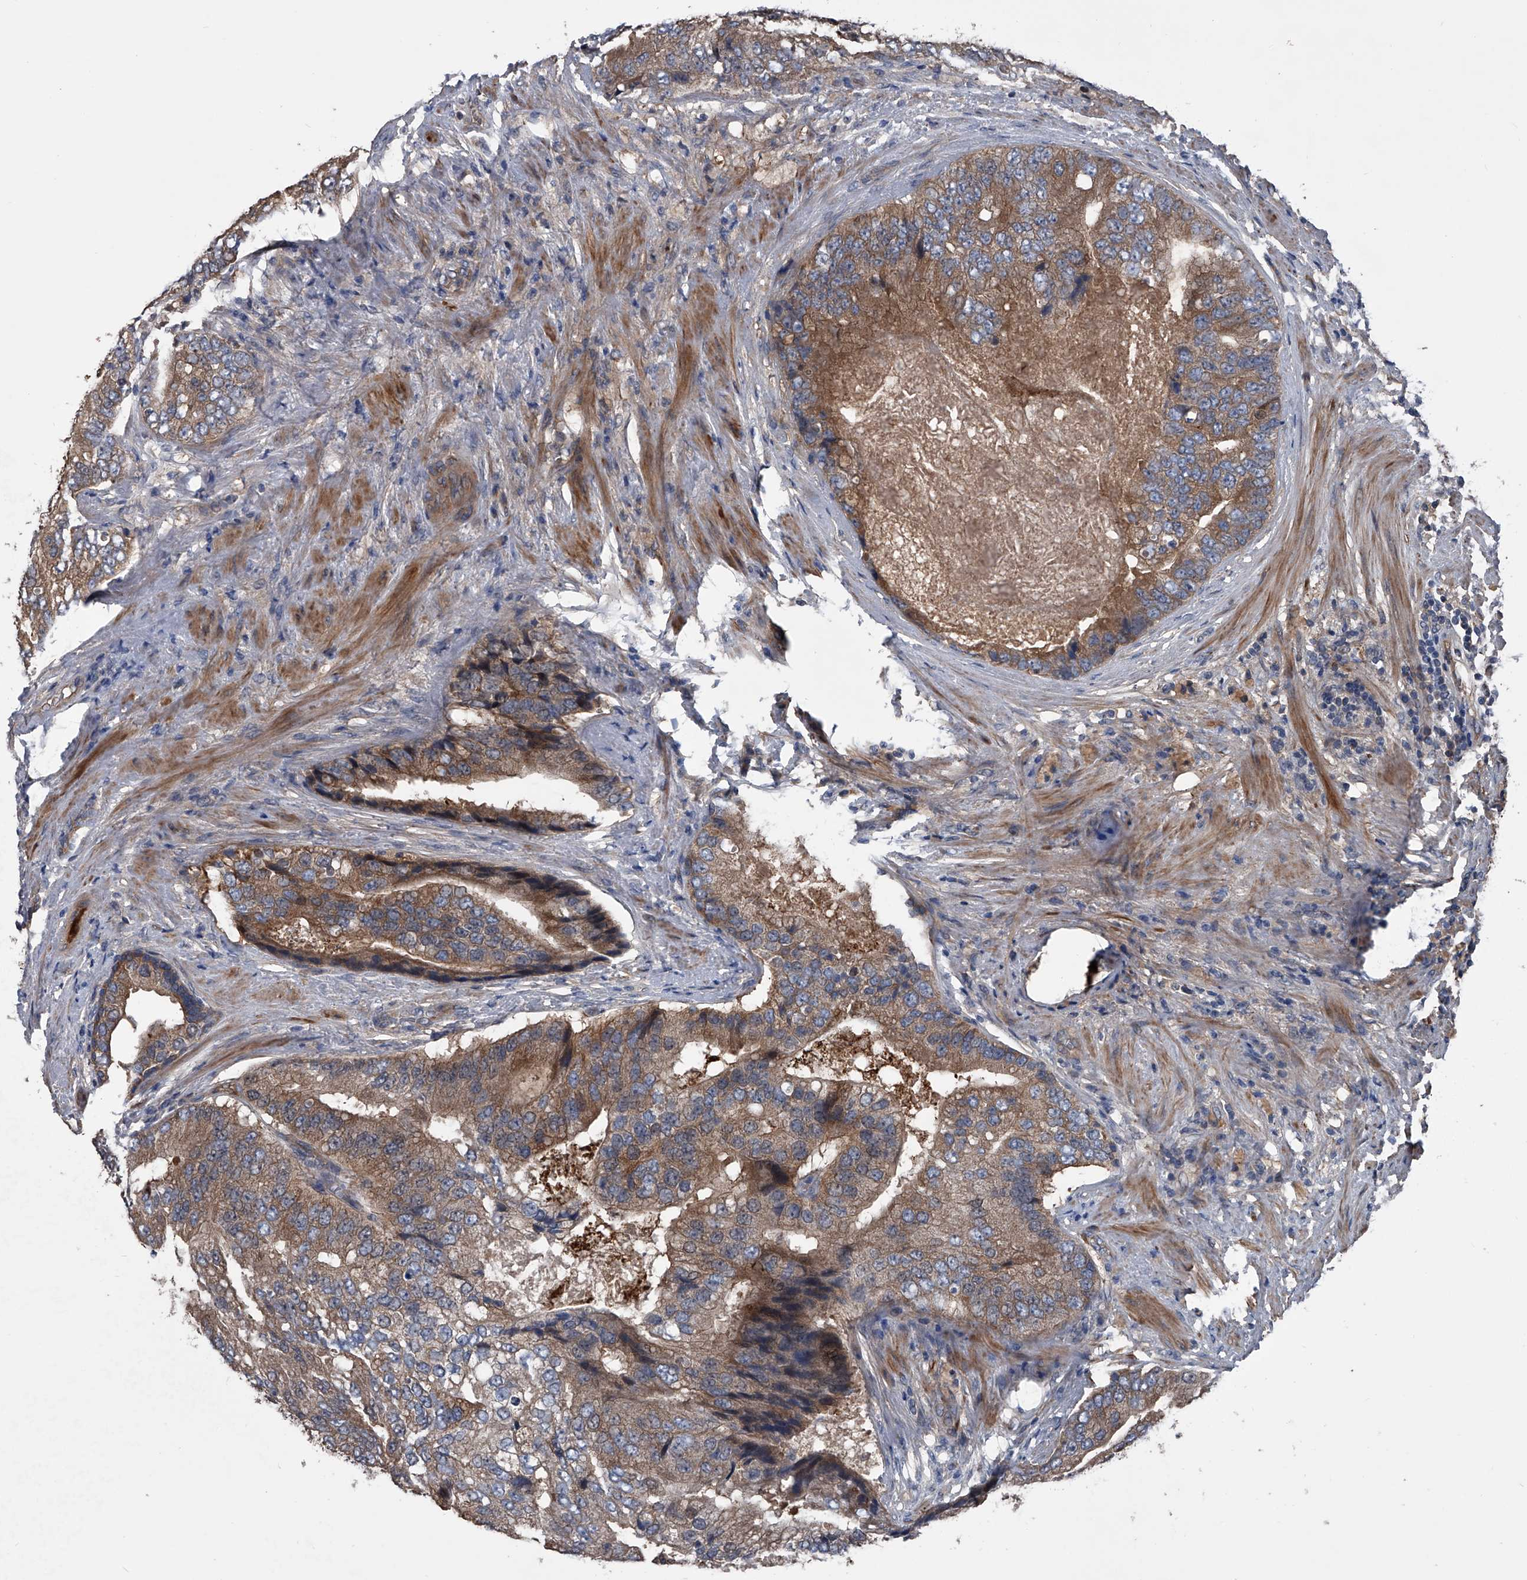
{"staining": {"intensity": "moderate", "quantity": ">75%", "location": "cytoplasmic/membranous"}, "tissue": "prostate cancer", "cell_type": "Tumor cells", "image_type": "cancer", "snomed": [{"axis": "morphology", "description": "Adenocarcinoma, High grade"}, {"axis": "topography", "description": "Prostate"}], "caption": "A brown stain shows moderate cytoplasmic/membranous staining of a protein in human prostate cancer tumor cells.", "gene": "KIF13A", "patient": {"sex": "male", "age": 70}}